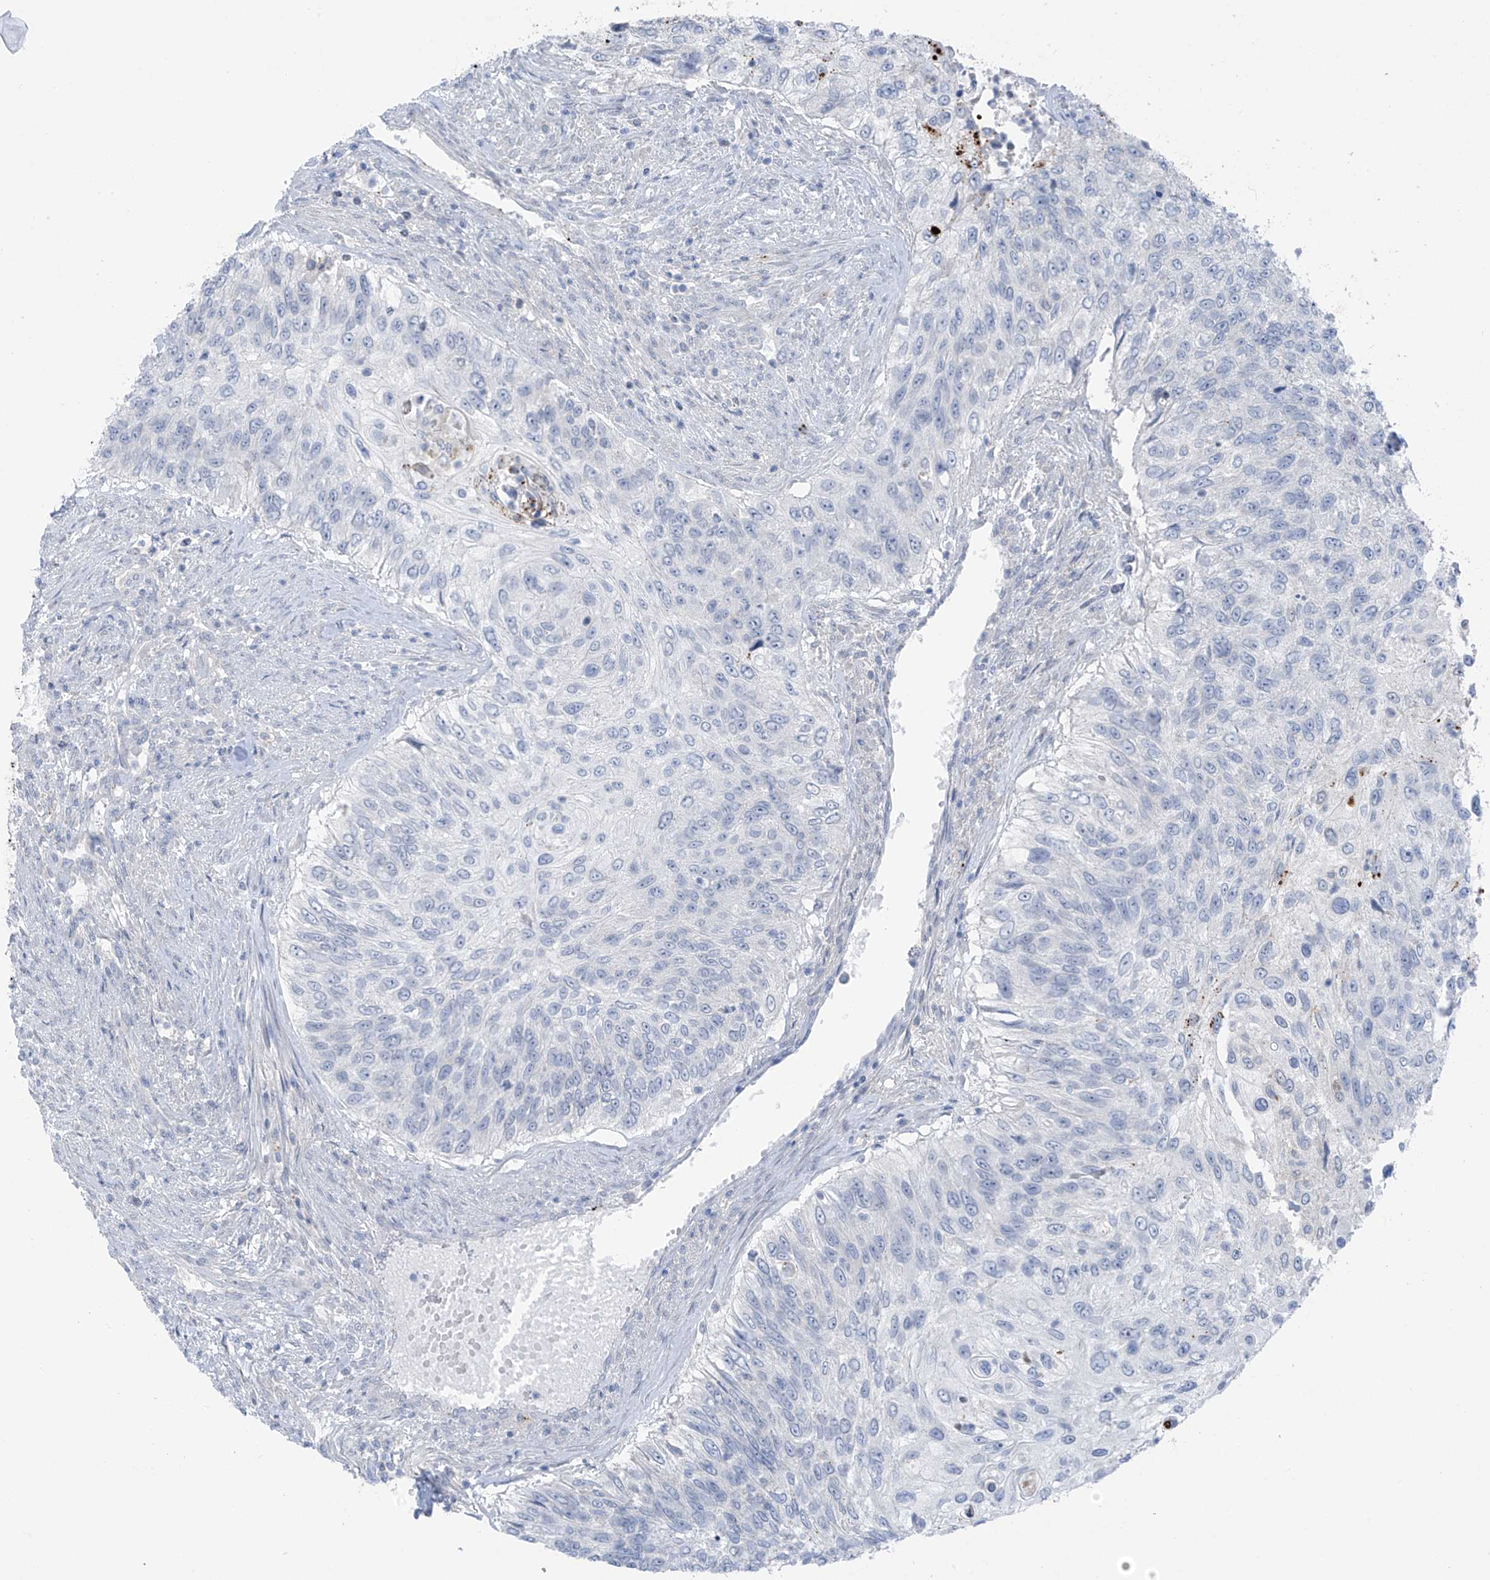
{"staining": {"intensity": "negative", "quantity": "none", "location": "none"}, "tissue": "urothelial cancer", "cell_type": "Tumor cells", "image_type": "cancer", "snomed": [{"axis": "morphology", "description": "Urothelial carcinoma, High grade"}, {"axis": "topography", "description": "Urinary bladder"}], "caption": "The immunohistochemistry (IHC) histopathology image has no significant expression in tumor cells of urothelial cancer tissue.", "gene": "ZNF793", "patient": {"sex": "female", "age": 60}}